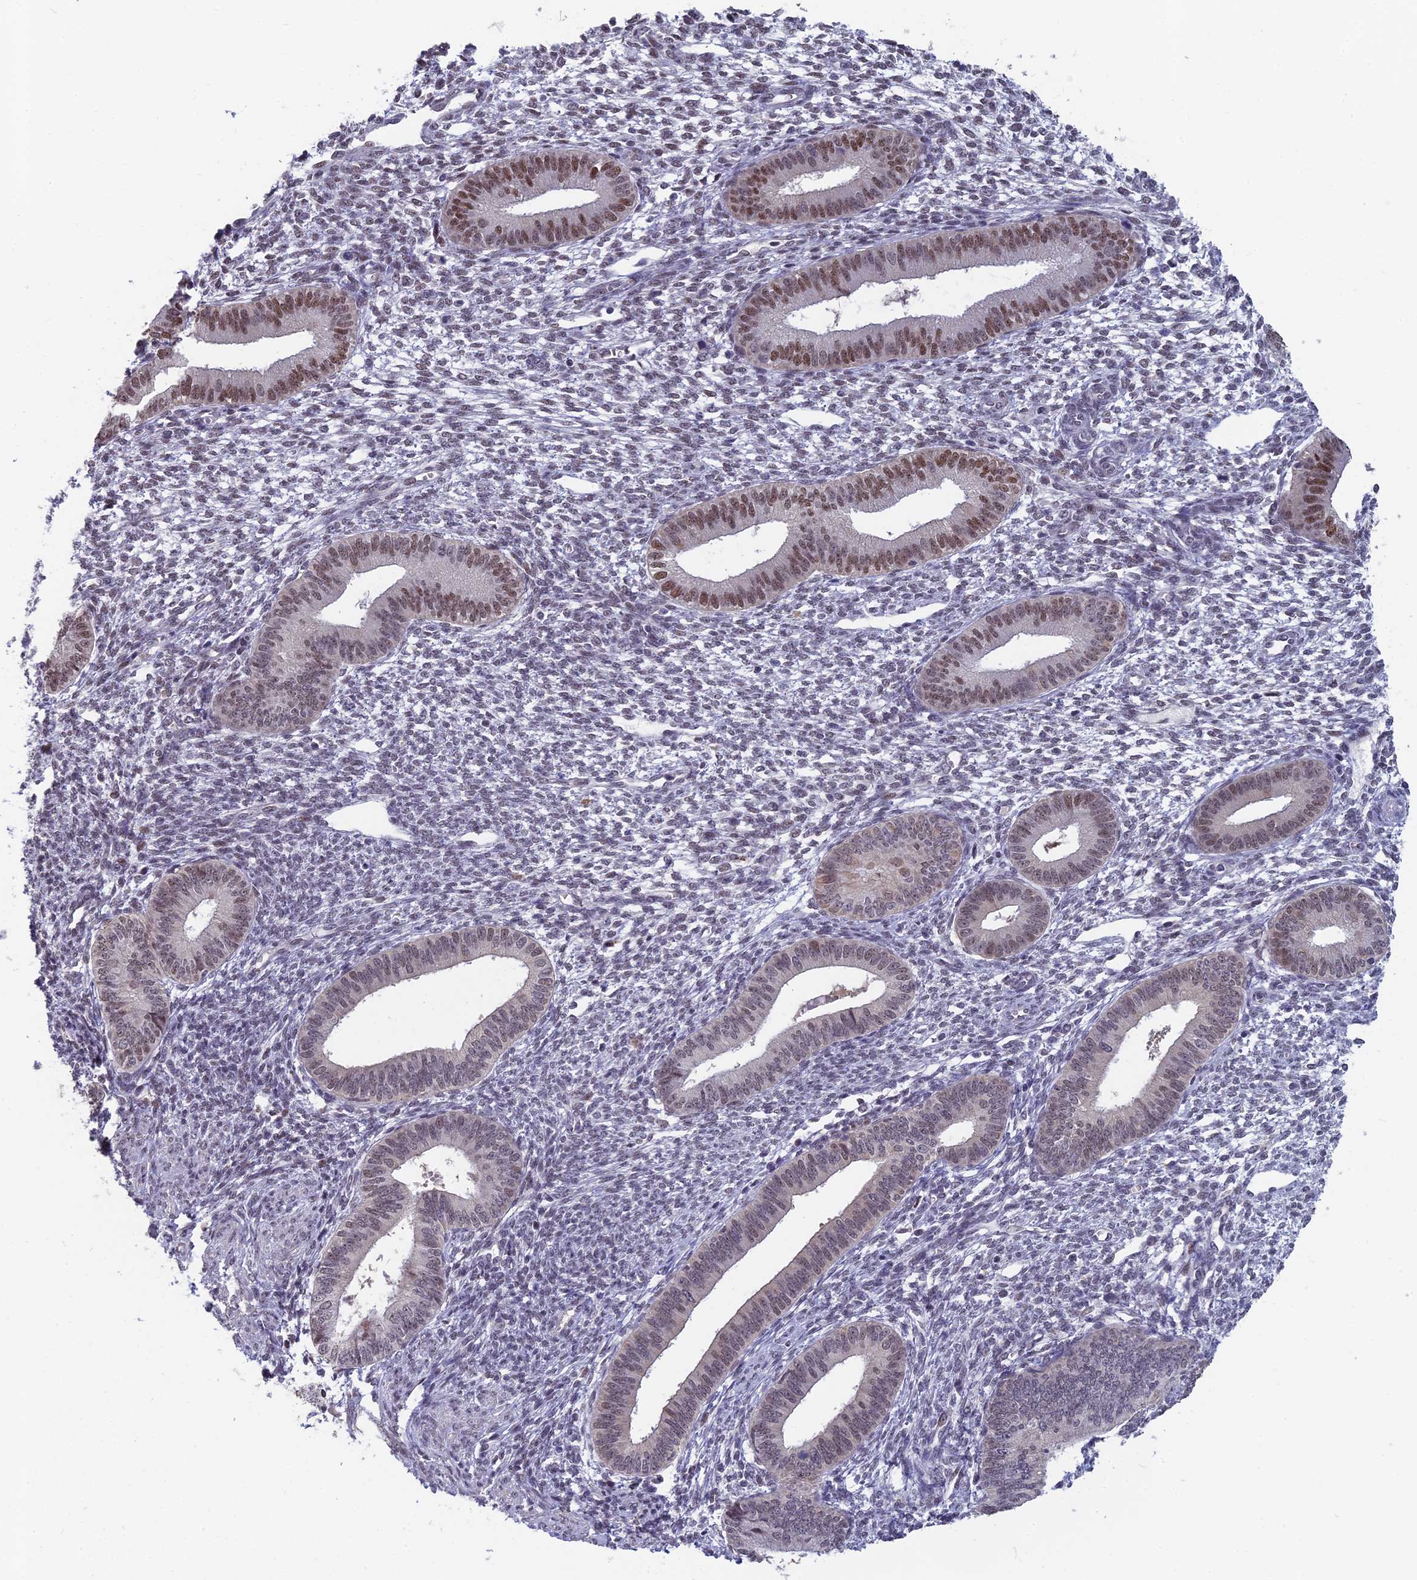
{"staining": {"intensity": "weak", "quantity": "<25%", "location": "nuclear"}, "tissue": "endometrium", "cell_type": "Cells in endometrial stroma", "image_type": "normal", "snomed": [{"axis": "morphology", "description": "Normal tissue, NOS"}, {"axis": "topography", "description": "Endometrium"}], "caption": "Protein analysis of benign endometrium displays no significant expression in cells in endometrial stroma.", "gene": "MT", "patient": {"sex": "female", "age": 46}}